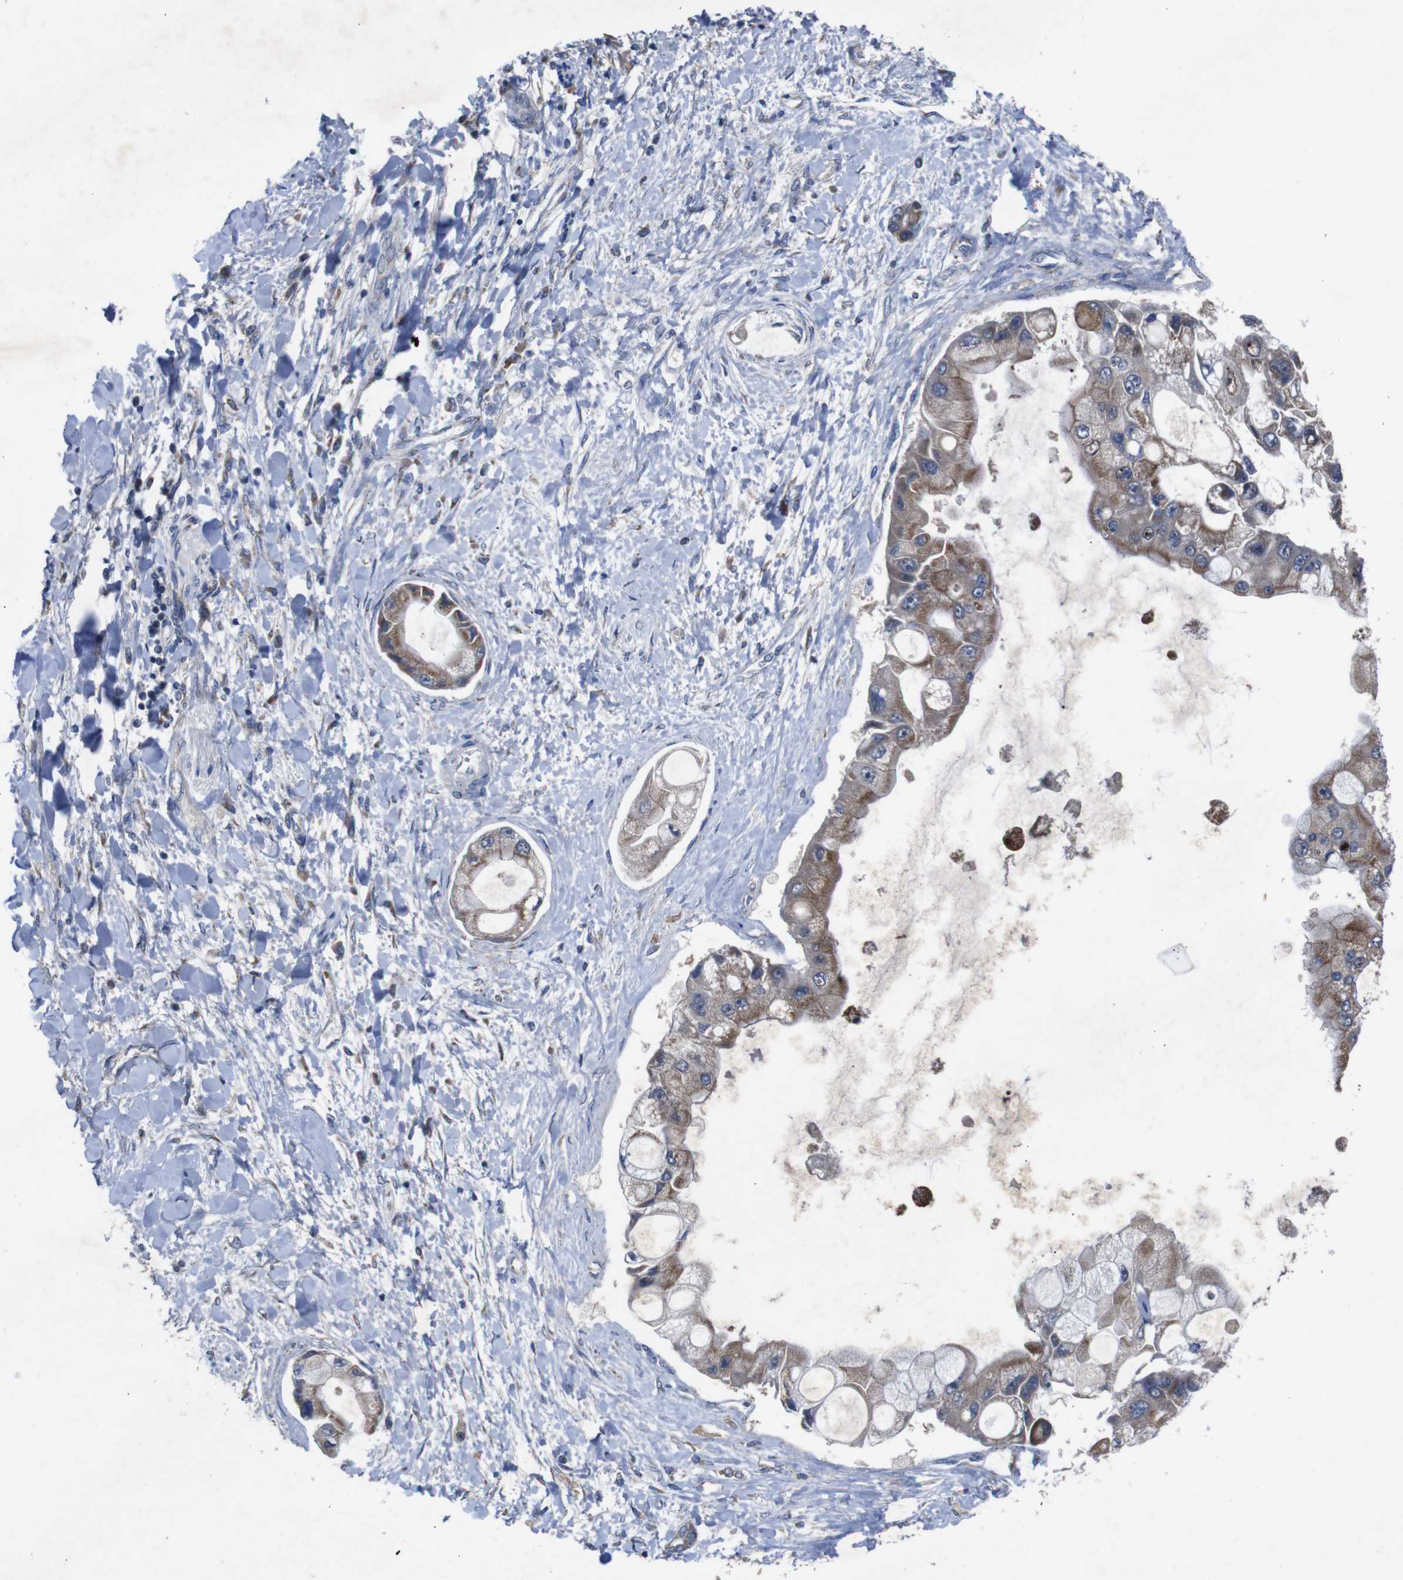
{"staining": {"intensity": "moderate", "quantity": "25%-75%", "location": "cytoplasmic/membranous"}, "tissue": "liver cancer", "cell_type": "Tumor cells", "image_type": "cancer", "snomed": [{"axis": "morphology", "description": "Cholangiocarcinoma"}, {"axis": "topography", "description": "Liver"}], "caption": "A photomicrograph of liver cancer stained for a protein reveals moderate cytoplasmic/membranous brown staining in tumor cells. (Brightfield microscopy of DAB IHC at high magnification).", "gene": "CHST10", "patient": {"sex": "male", "age": 50}}